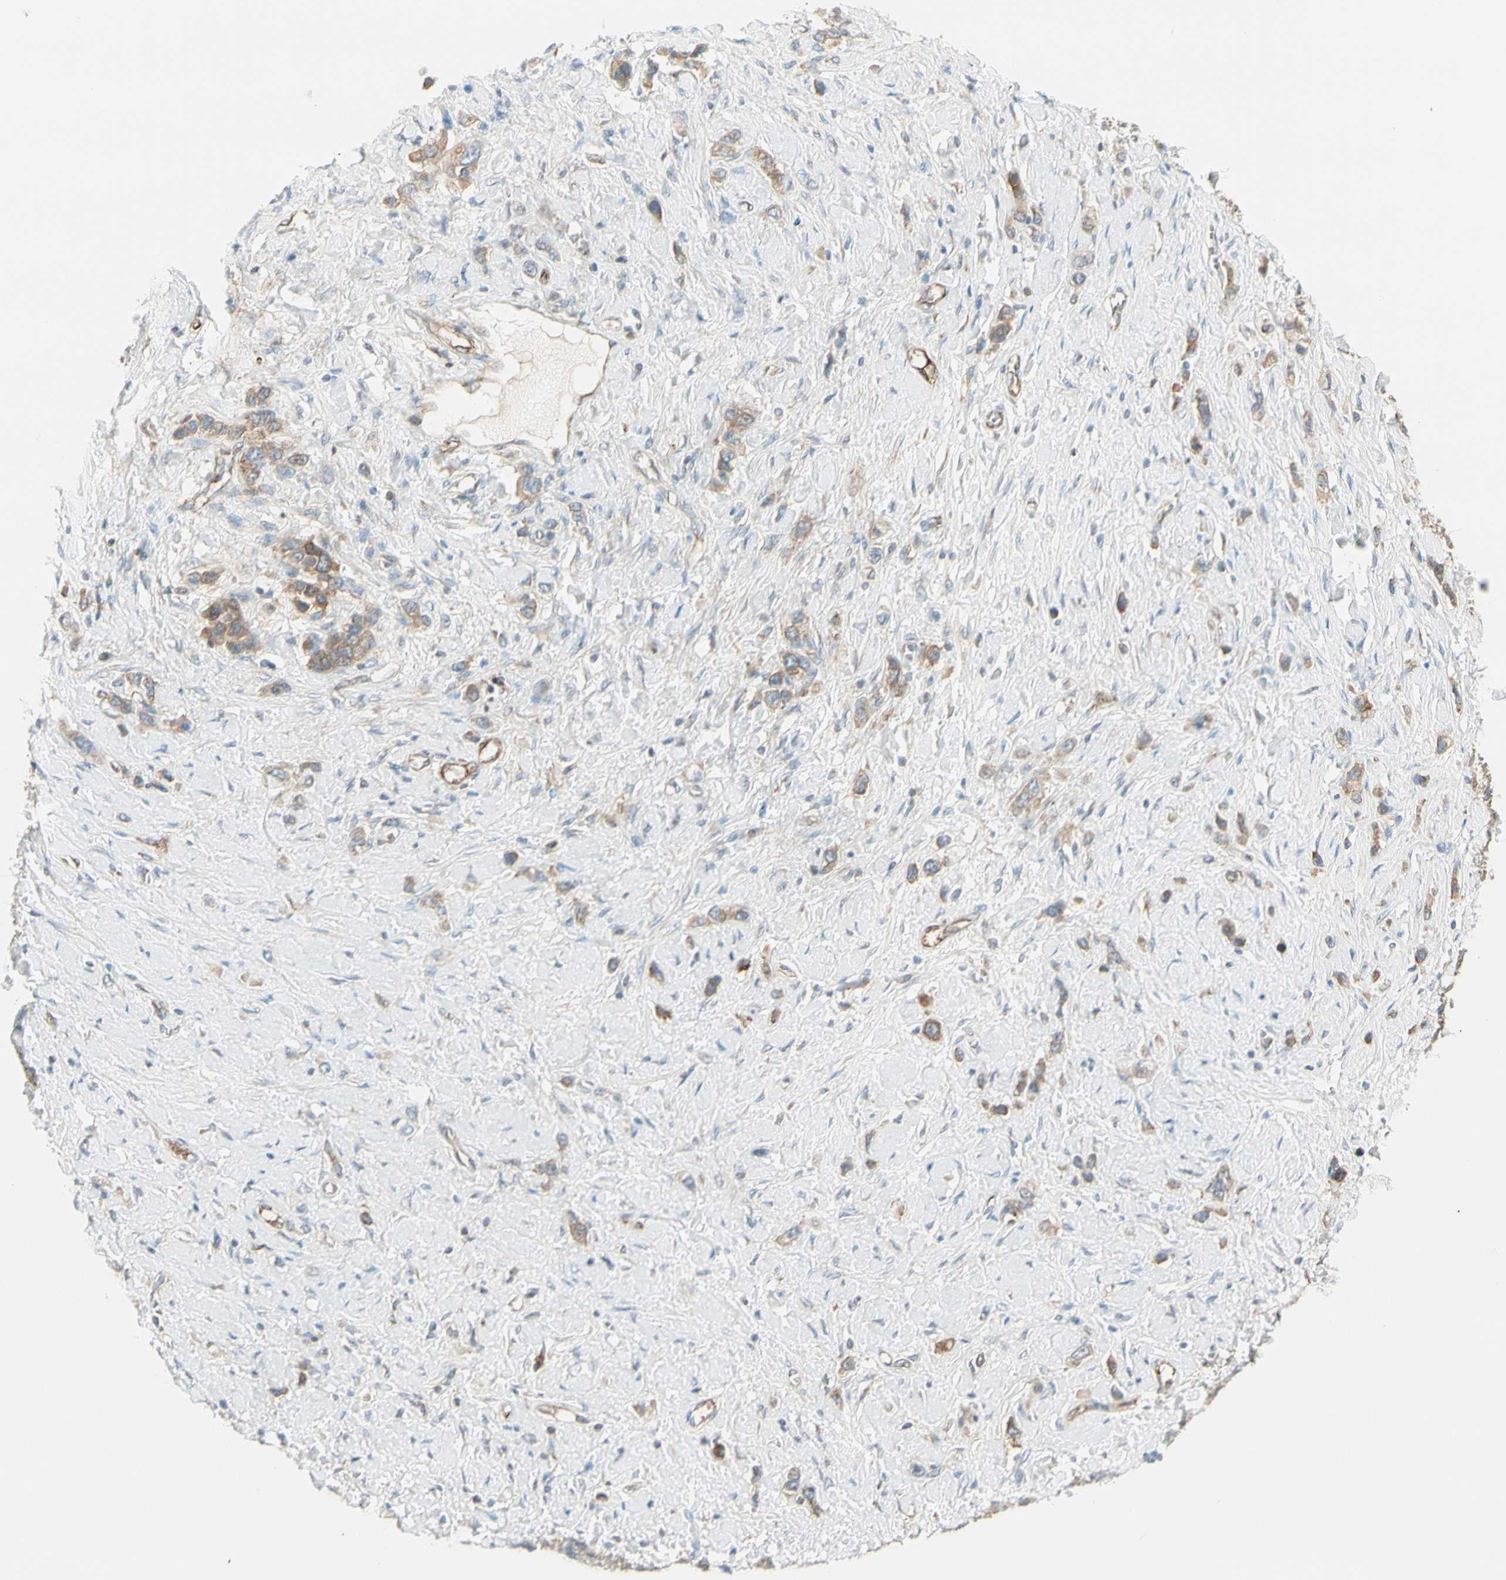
{"staining": {"intensity": "moderate", "quantity": ">75%", "location": "cytoplasmic/membranous"}, "tissue": "stomach cancer", "cell_type": "Tumor cells", "image_type": "cancer", "snomed": [{"axis": "morphology", "description": "Normal tissue, NOS"}, {"axis": "morphology", "description": "Adenocarcinoma, NOS"}, {"axis": "topography", "description": "Stomach, upper"}, {"axis": "topography", "description": "Stomach"}], "caption": "Stomach adenocarcinoma tissue demonstrates moderate cytoplasmic/membranous staining in approximately >75% of tumor cells, visualized by immunohistochemistry.", "gene": "AGFG1", "patient": {"sex": "female", "age": 65}}